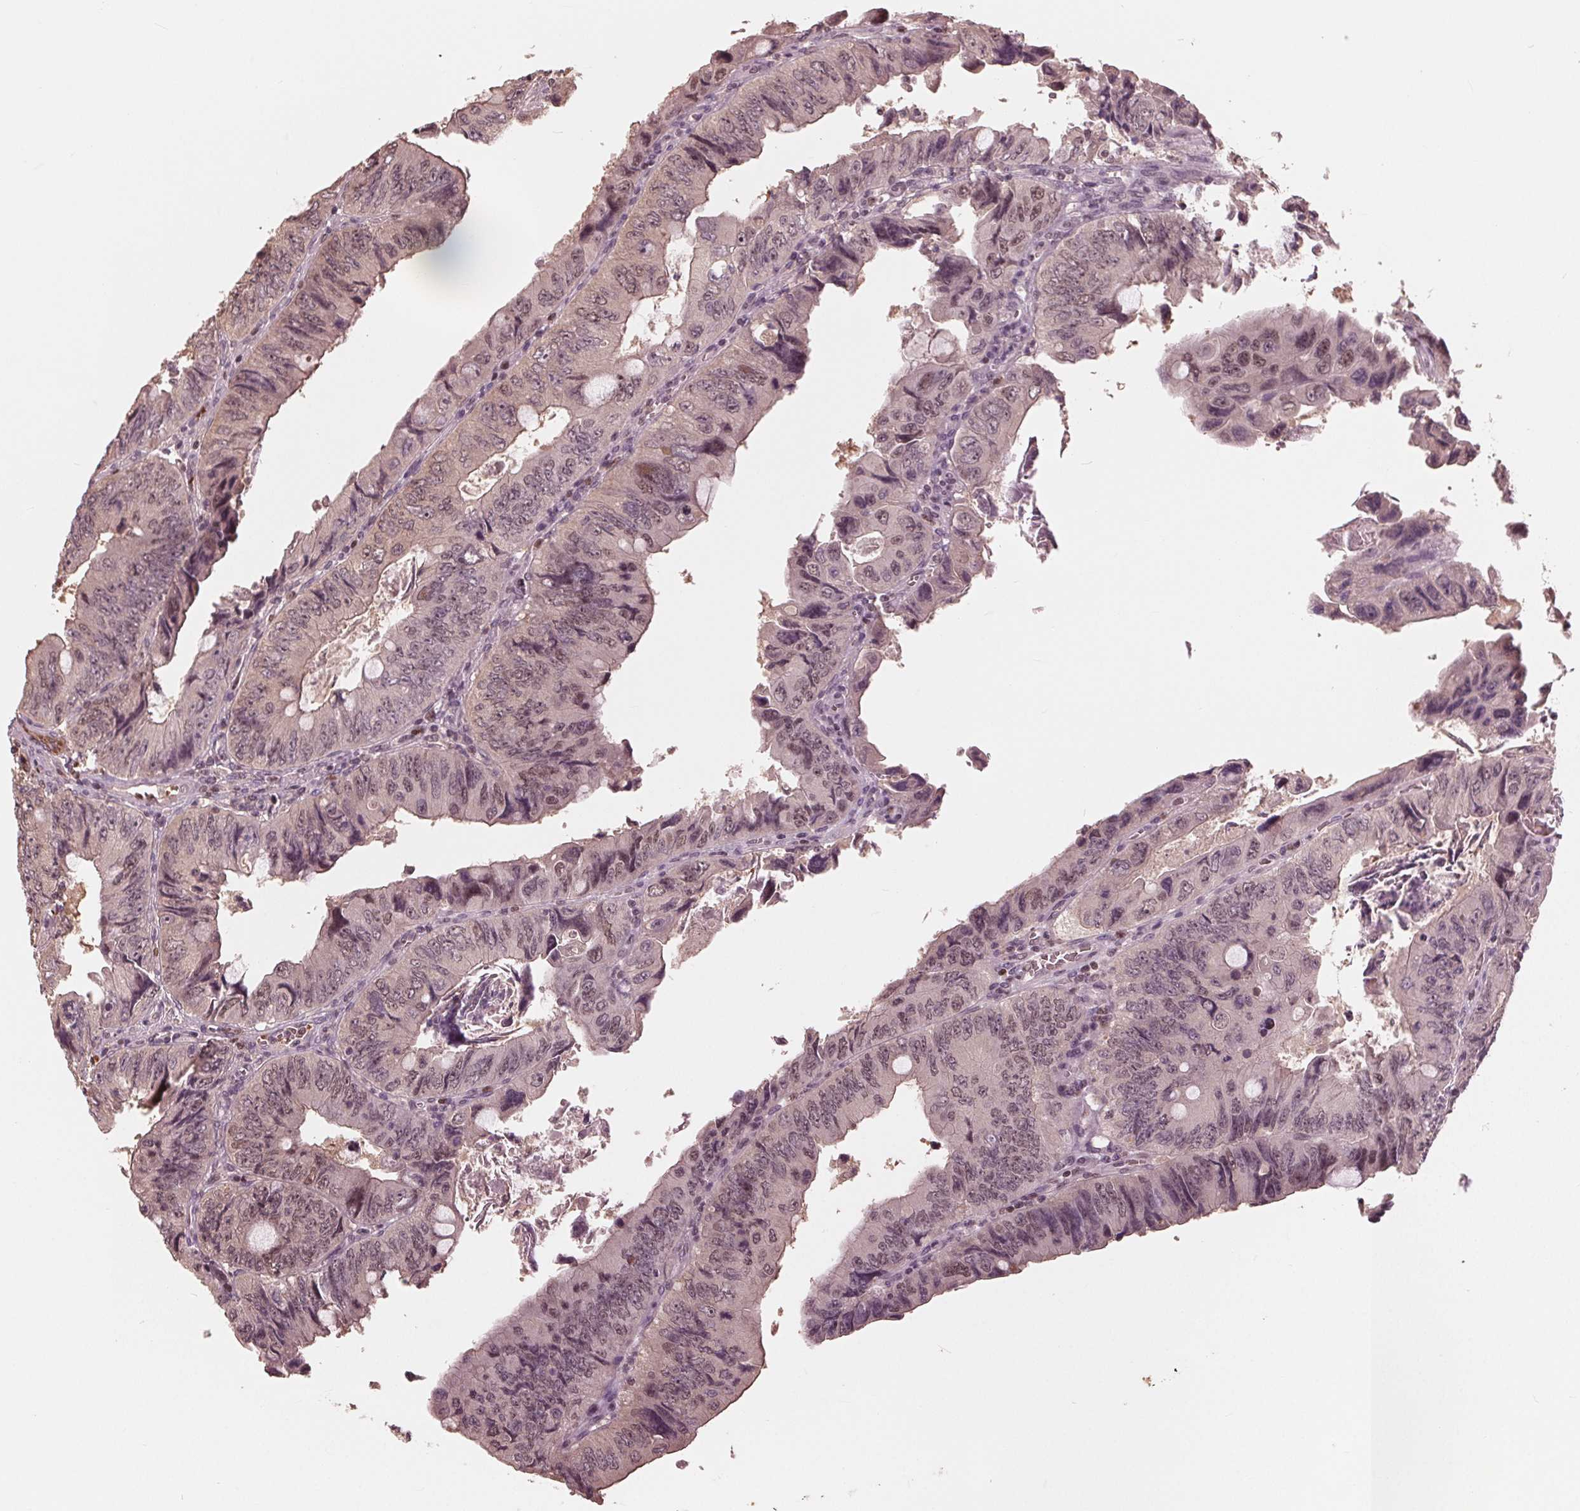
{"staining": {"intensity": "weak", "quantity": "25%-75%", "location": "nuclear"}, "tissue": "colorectal cancer", "cell_type": "Tumor cells", "image_type": "cancer", "snomed": [{"axis": "morphology", "description": "Adenocarcinoma, NOS"}, {"axis": "topography", "description": "Colon"}], "caption": "Adenocarcinoma (colorectal) stained for a protein (brown) reveals weak nuclear positive staining in approximately 25%-75% of tumor cells.", "gene": "HIRIP3", "patient": {"sex": "female", "age": 84}}